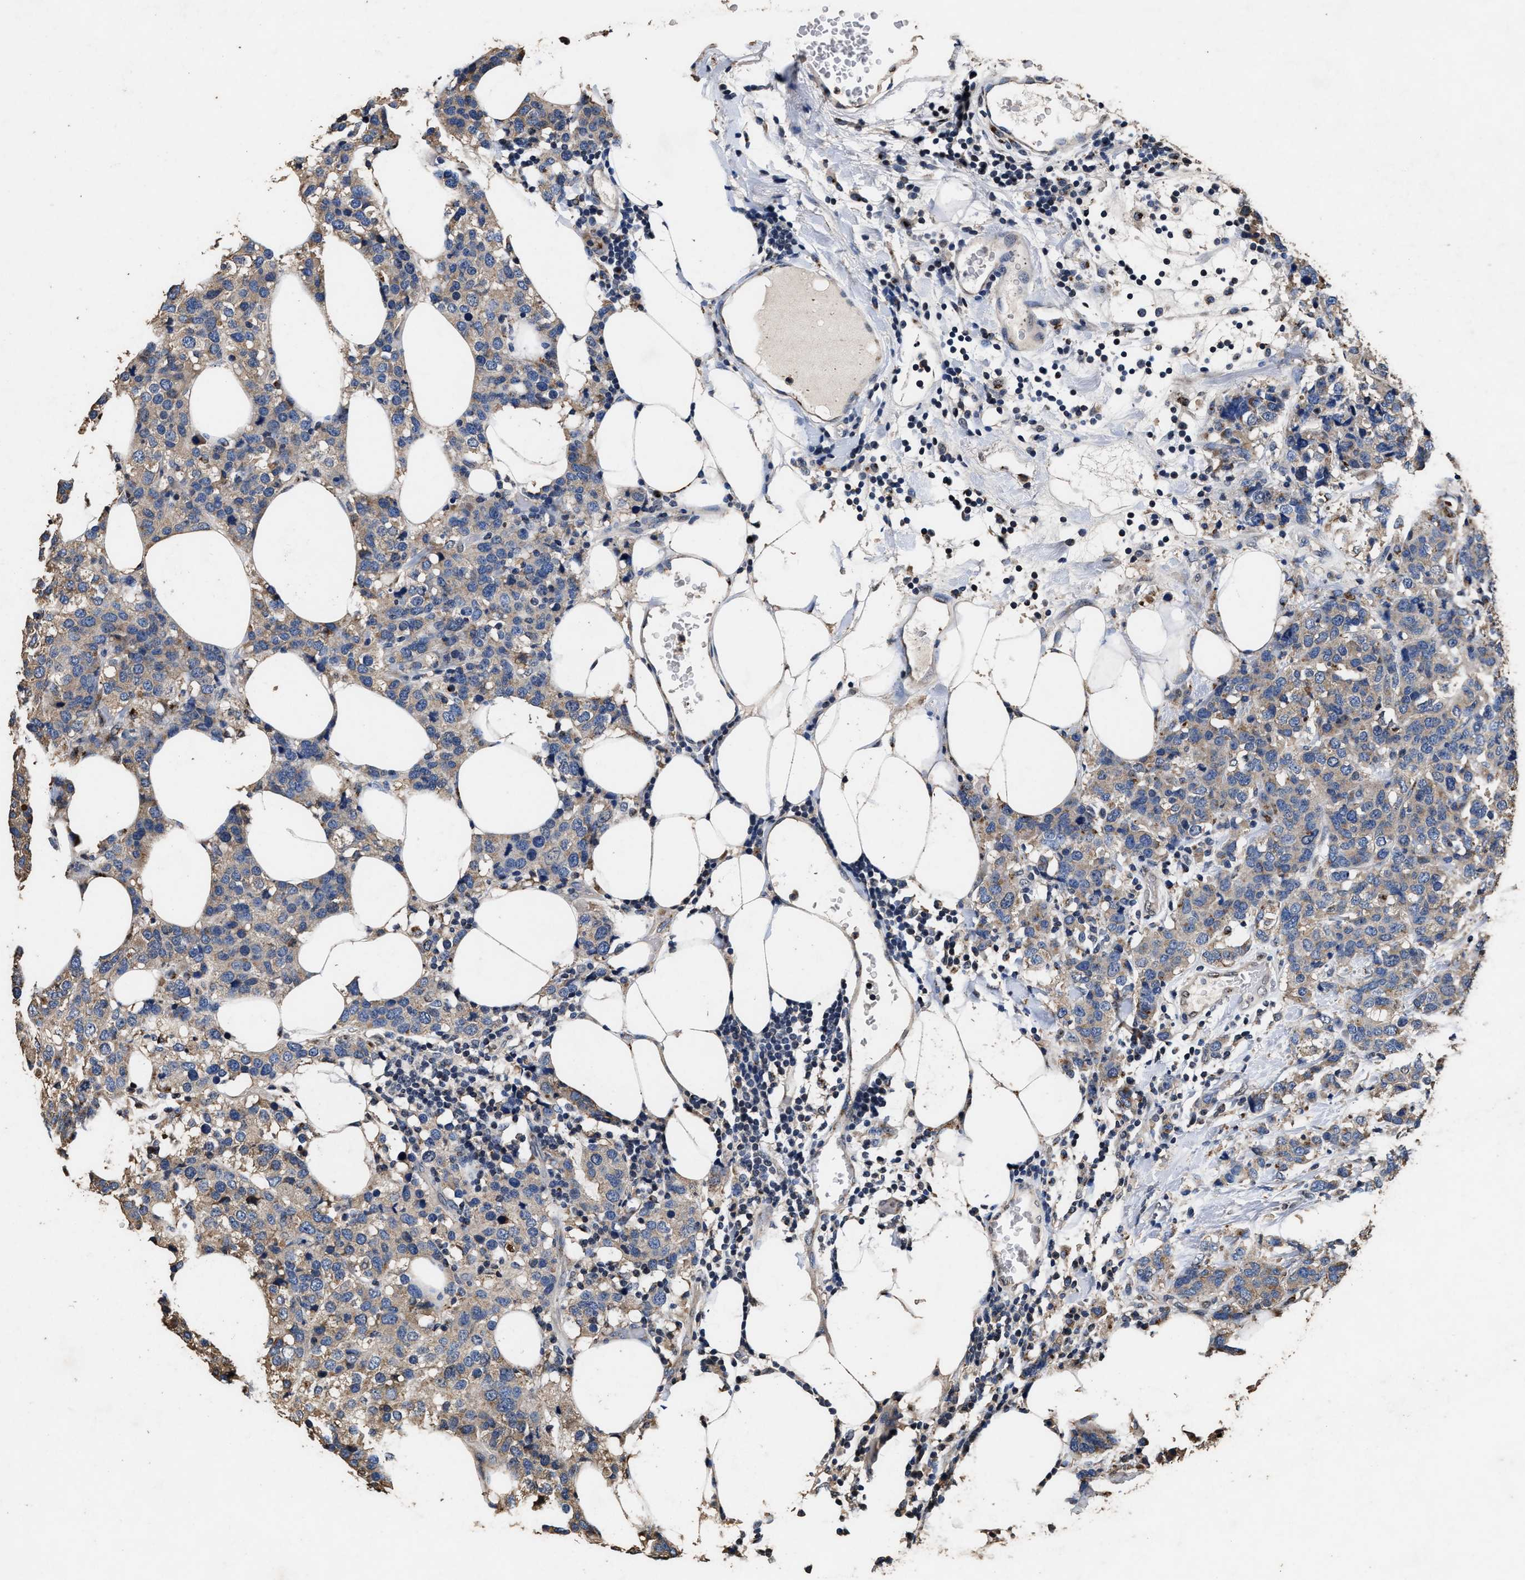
{"staining": {"intensity": "weak", "quantity": "25%-75%", "location": "cytoplasmic/membranous"}, "tissue": "breast cancer", "cell_type": "Tumor cells", "image_type": "cancer", "snomed": [{"axis": "morphology", "description": "Lobular carcinoma"}, {"axis": "topography", "description": "Breast"}], "caption": "DAB (3,3'-diaminobenzidine) immunohistochemical staining of breast cancer shows weak cytoplasmic/membranous protein positivity in about 25%-75% of tumor cells. (DAB (3,3'-diaminobenzidine) = brown stain, brightfield microscopy at high magnification).", "gene": "TPST2", "patient": {"sex": "female", "age": 59}}